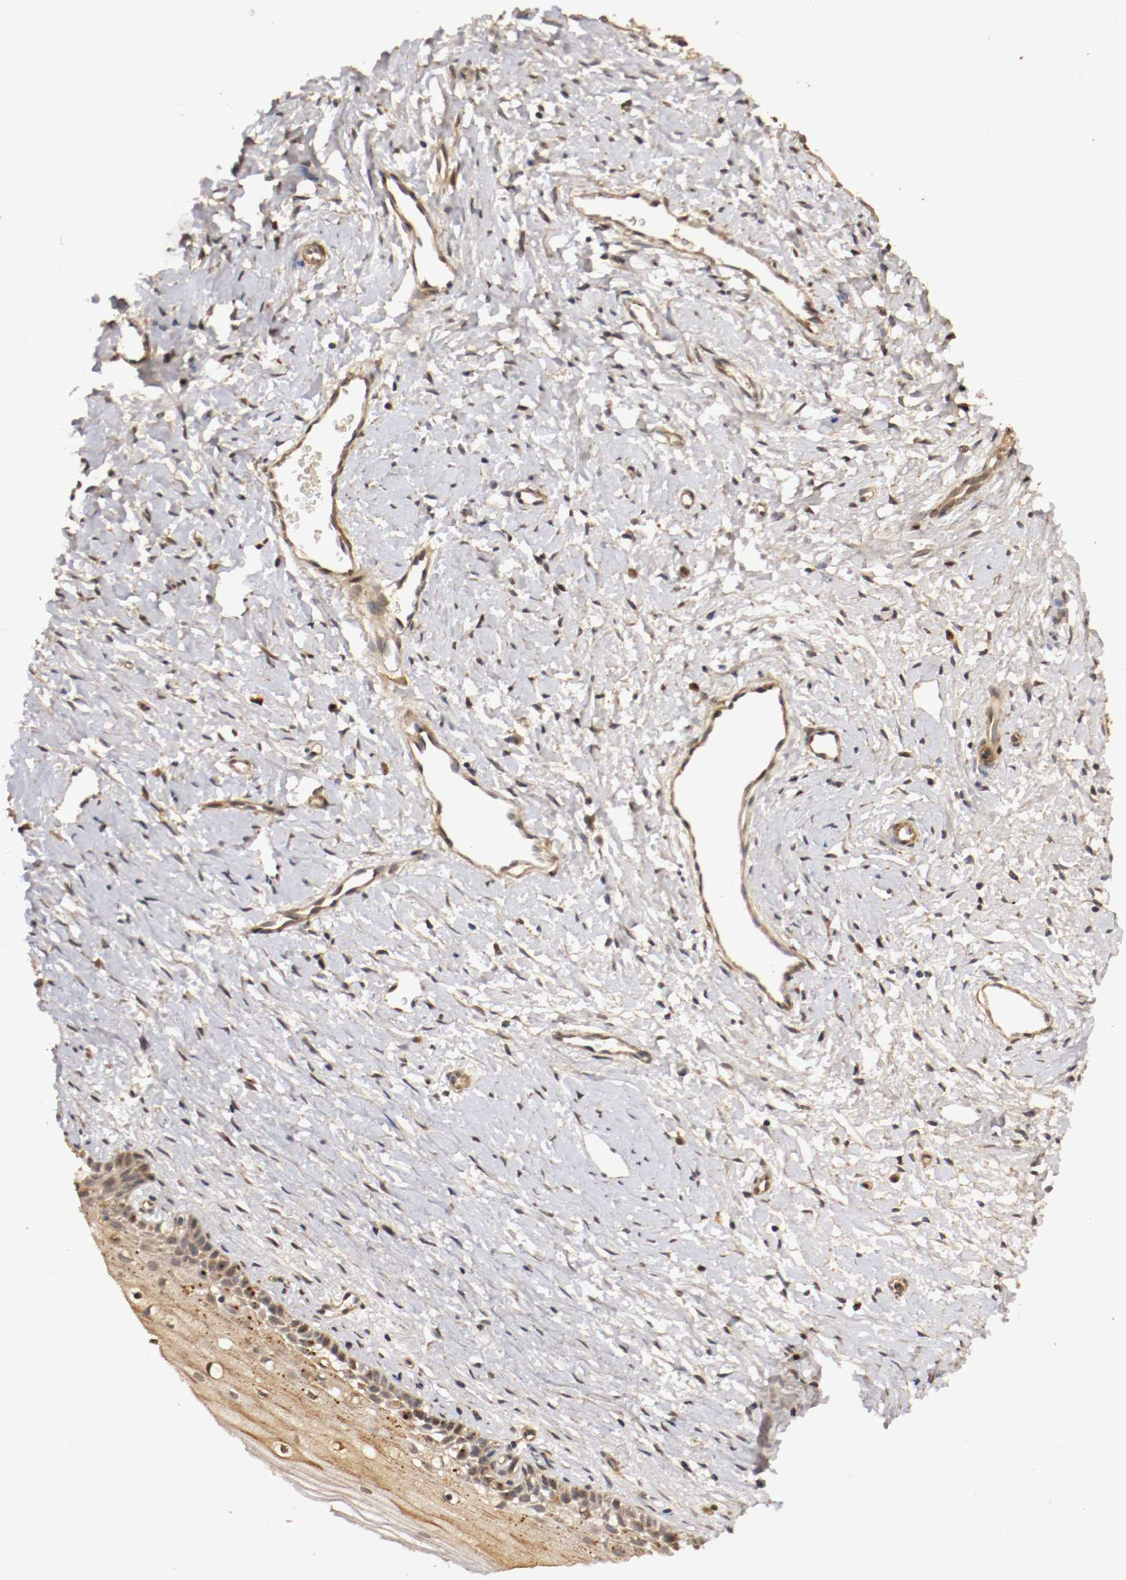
{"staining": {"intensity": "weak", "quantity": "25%-75%", "location": "cytoplasmic/membranous,nuclear"}, "tissue": "cervix", "cell_type": "Glandular cells", "image_type": "normal", "snomed": [{"axis": "morphology", "description": "Normal tissue, NOS"}, {"axis": "topography", "description": "Cervix"}], "caption": "Immunohistochemical staining of unremarkable cervix demonstrates 25%-75% levels of weak cytoplasmic/membranous,nuclear protein staining in about 25%-75% of glandular cells.", "gene": "TNFRSF1B", "patient": {"sex": "female", "age": 46}}